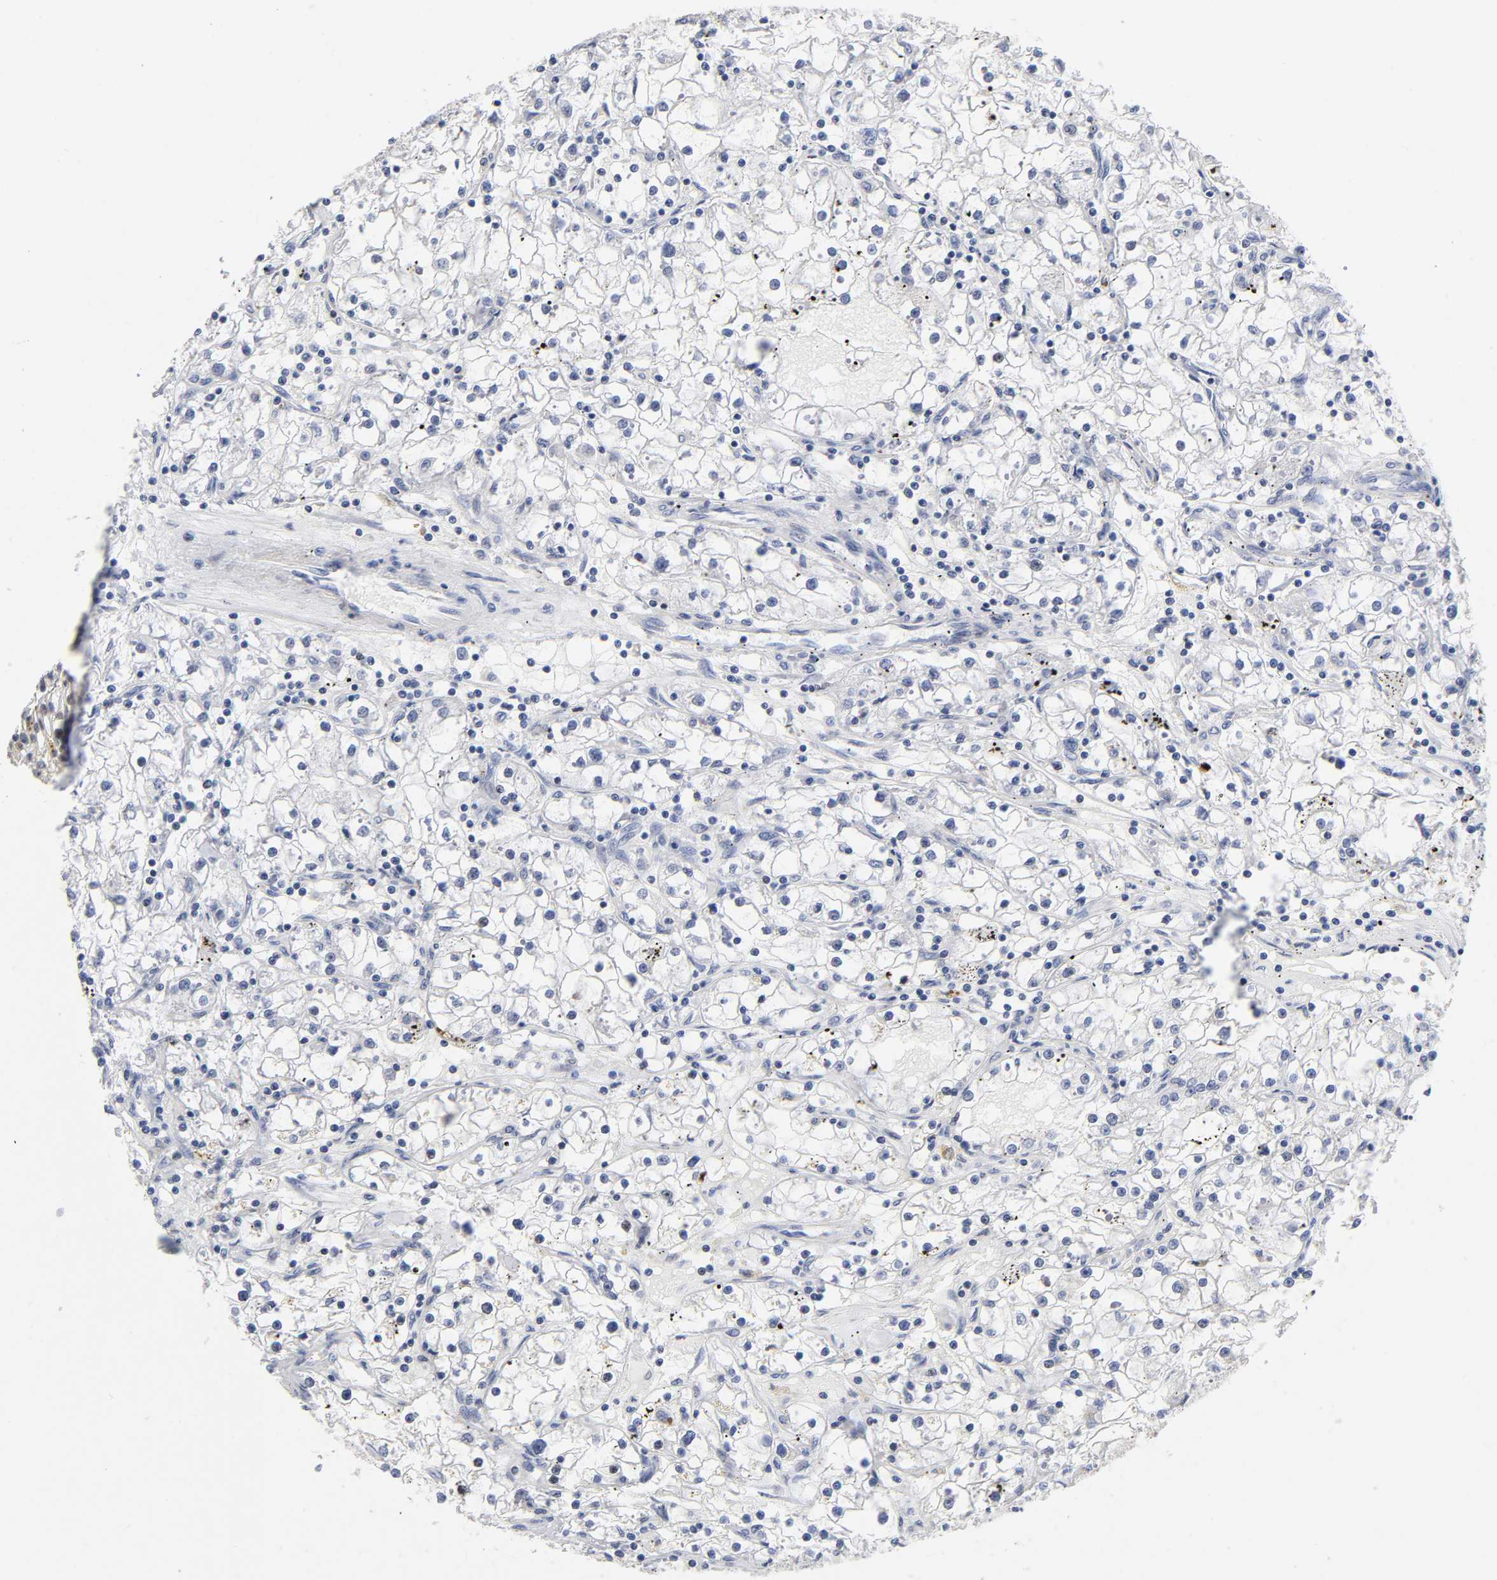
{"staining": {"intensity": "negative", "quantity": "none", "location": "none"}, "tissue": "renal cancer", "cell_type": "Tumor cells", "image_type": "cancer", "snomed": [{"axis": "morphology", "description": "Adenocarcinoma, NOS"}, {"axis": "topography", "description": "Kidney"}], "caption": "High magnification brightfield microscopy of renal adenocarcinoma stained with DAB (brown) and counterstained with hematoxylin (blue): tumor cells show no significant expression.", "gene": "STK38", "patient": {"sex": "male", "age": 56}}